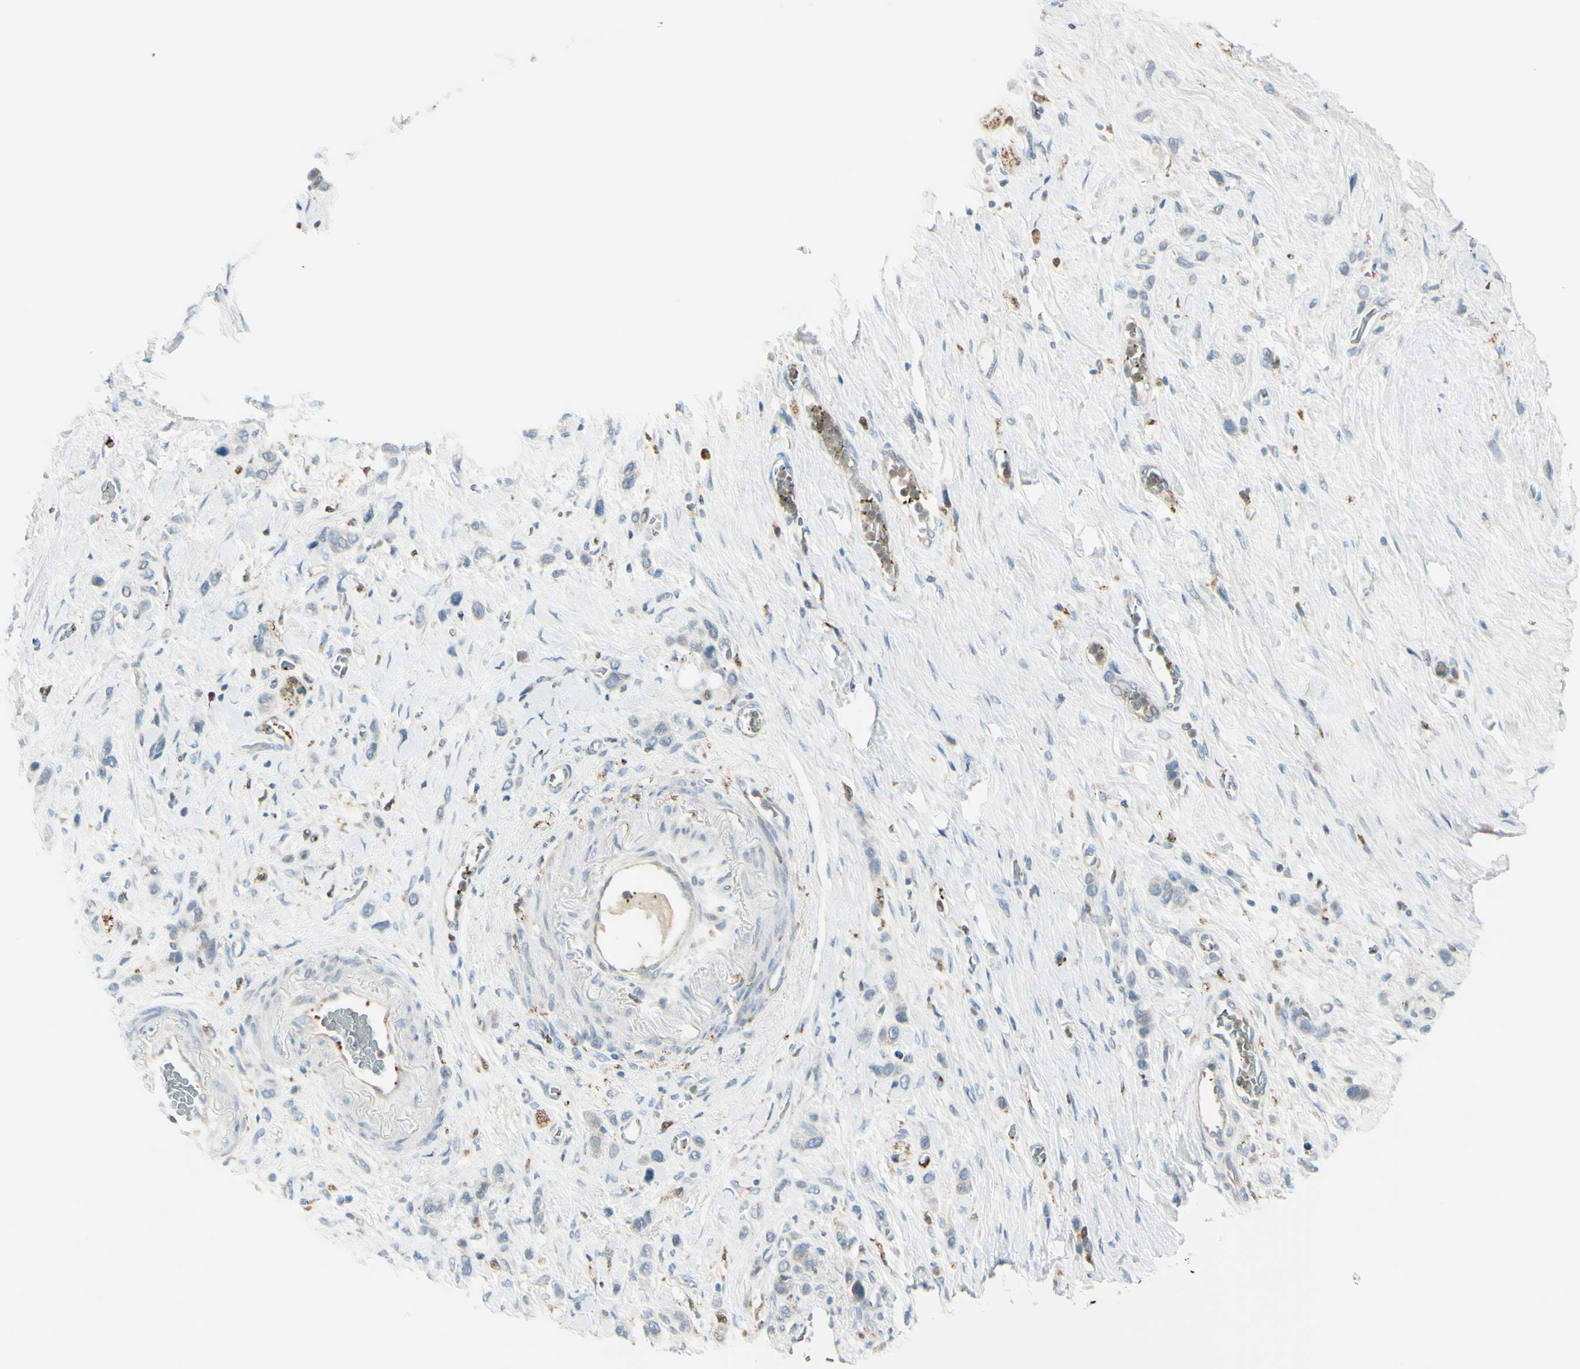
{"staining": {"intensity": "weak", "quantity": ">75%", "location": "cytoplasmic/membranous"}, "tissue": "stomach cancer", "cell_type": "Tumor cells", "image_type": "cancer", "snomed": [{"axis": "morphology", "description": "Normal tissue, NOS"}, {"axis": "morphology", "description": "Adenocarcinoma, NOS"}, {"axis": "morphology", "description": "Adenocarcinoma, High grade"}, {"axis": "topography", "description": "Stomach, upper"}, {"axis": "topography", "description": "Stomach"}], "caption": "Stomach cancer (adenocarcinoma) stained for a protein (brown) shows weak cytoplasmic/membranous positive staining in about >75% of tumor cells.", "gene": "CYRIB", "patient": {"sex": "female", "age": 65}}